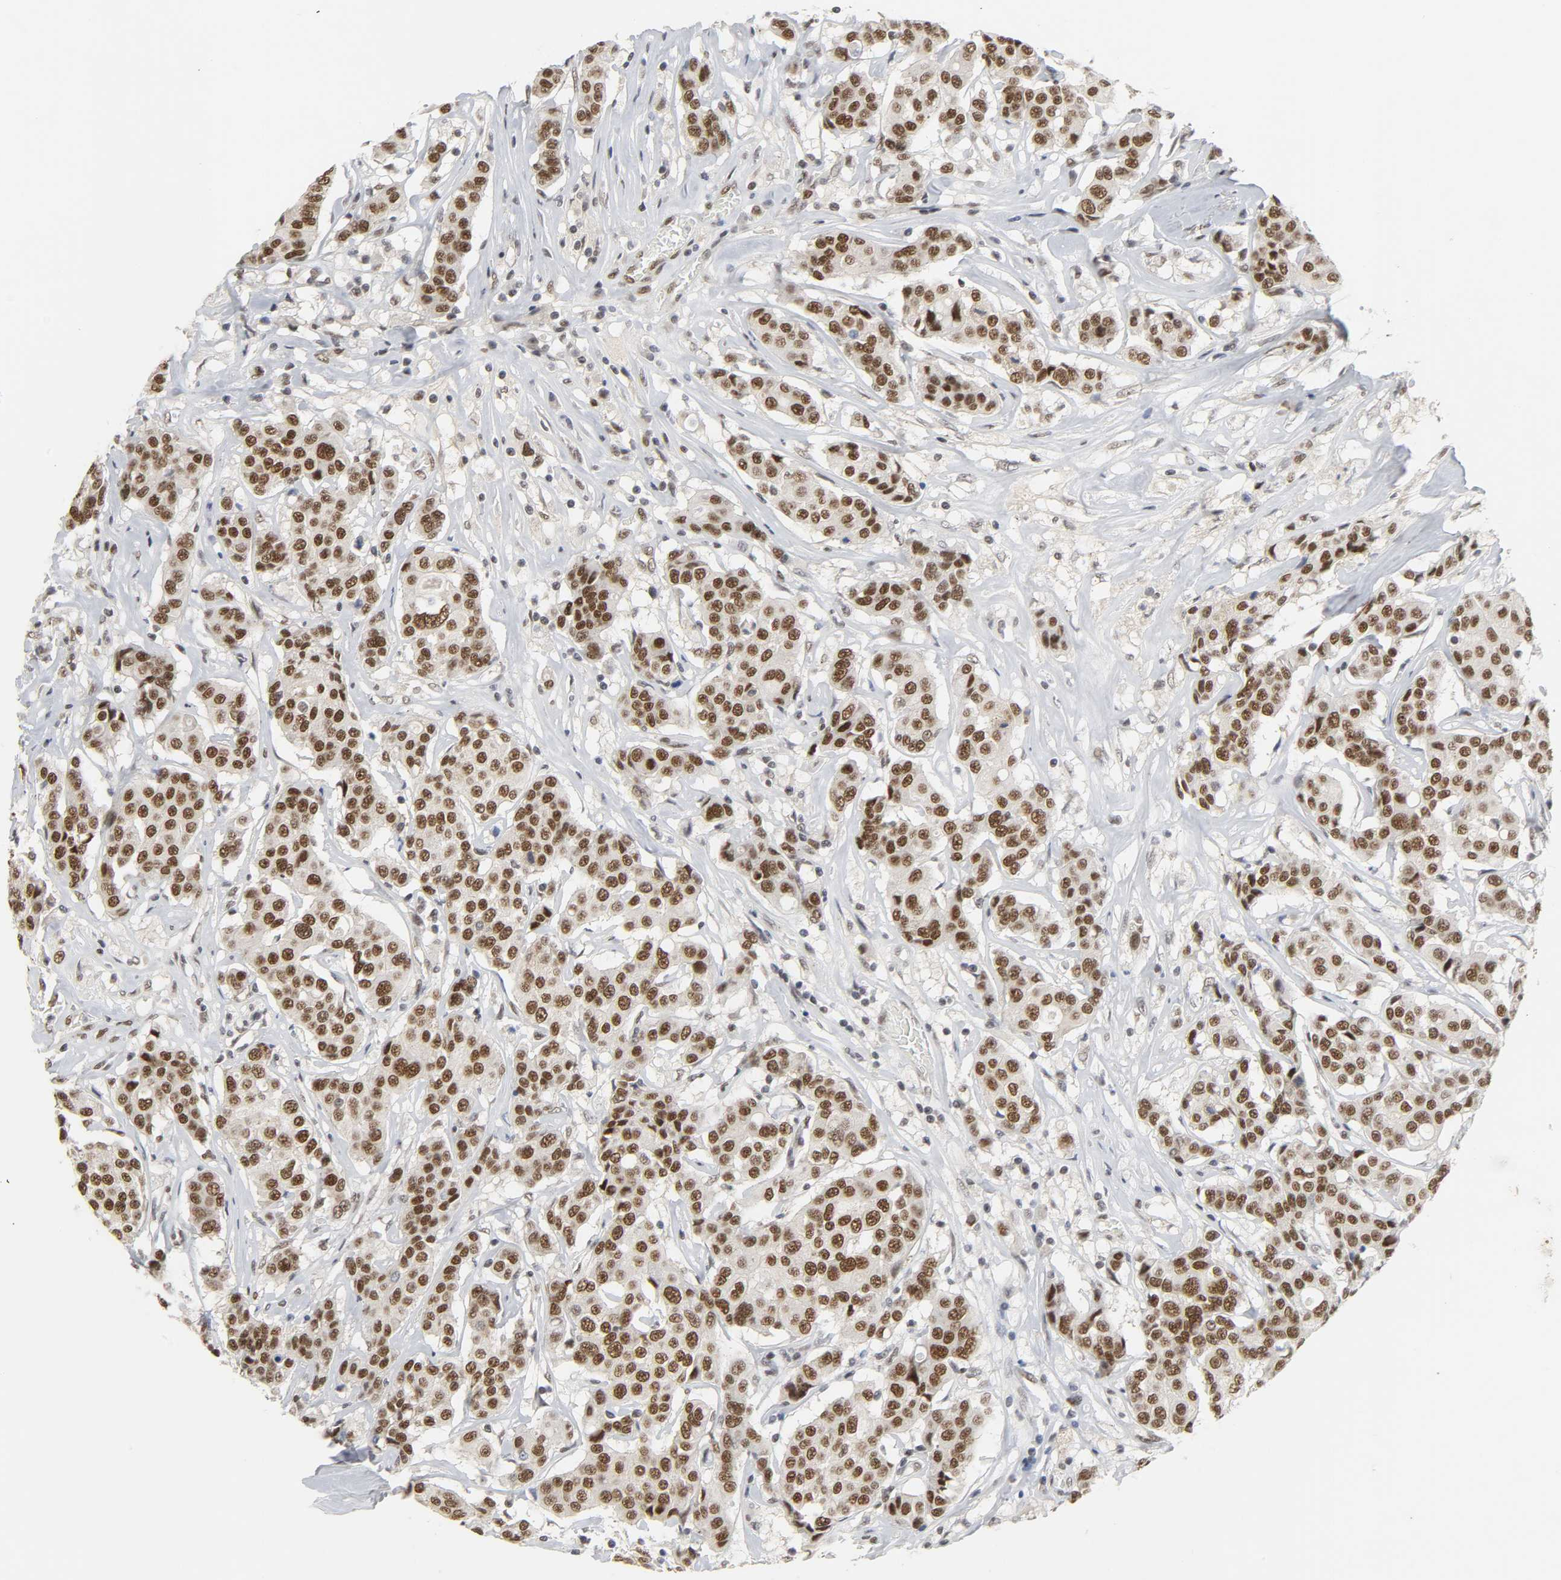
{"staining": {"intensity": "strong", "quantity": ">75%", "location": "nuclear"}, "tissue": "breast cancer", "cell_type": "Tumor cells", "image_type": "cancer", "snomed": [{"axis": "morphology", "description": "Duct carcinoma"}, {"axis": "topography", "description": "Breast"}], "caption": "This histopathology image shows IHC staining of invasive ductal carcinoma (breast), with high strong nuclear expression in approximately >75% of tumor cells.", "gene": "NCOA6", "patient": {"sex": "female", "age": 27}}